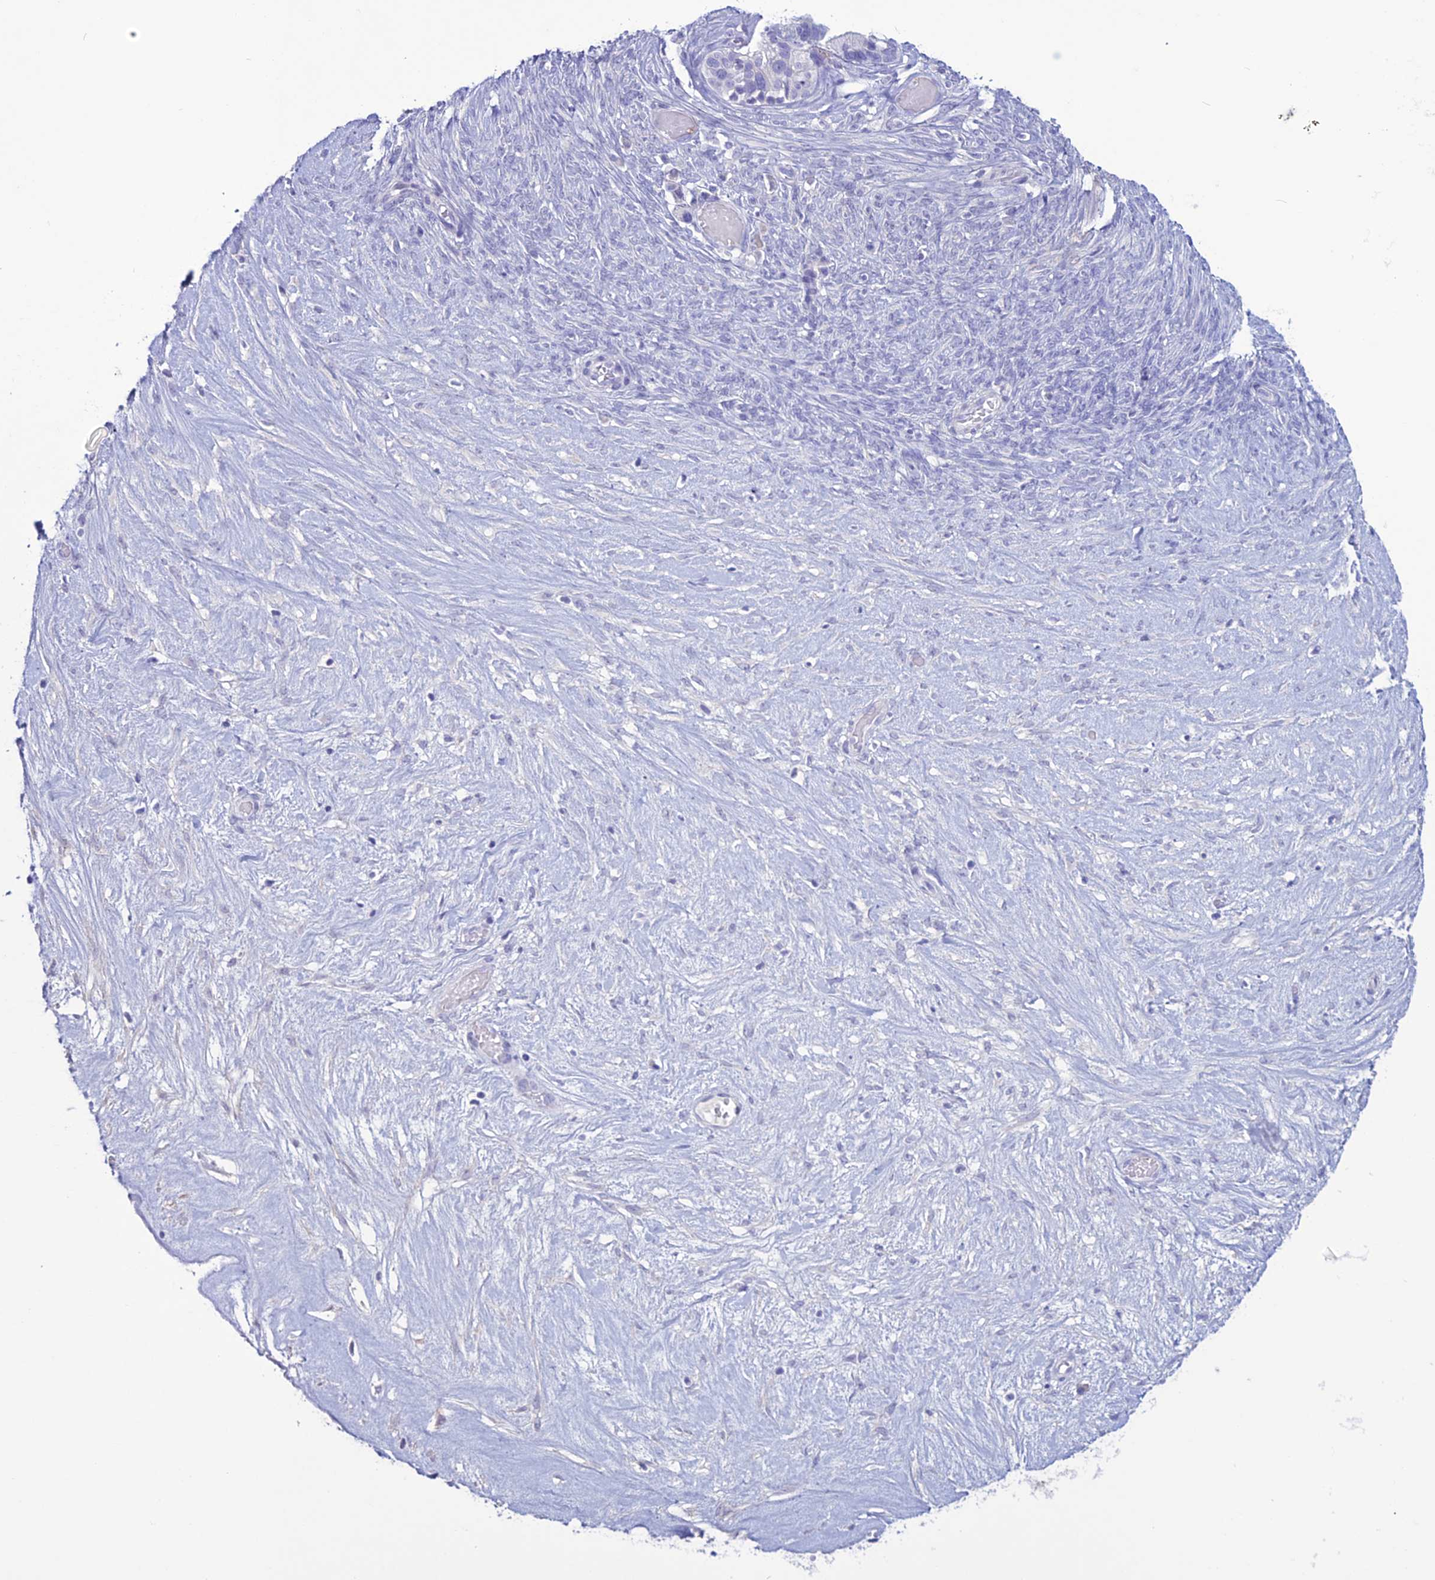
{"staining": {"intensity": "negative", "quantity": "none", "location": "none"}, "tissue": "ovarian cancer", "cell_type": "Tumor cells", "image_type": "cancer", "snomed": [{"axis": "morphology", "description": "Cystadenocarcinoma, serous, NOS"}, {"axis": "topography", "description": "Ovary"}], "caption": "Immunohistochemistry (IHC) micrograph of neoplastic tissue: human ovarian cancer stained with DAB reveals no significant protein expression in tumor cells. (Stains: DAB immunohistochemistry (IHC) with hematoxylin counter stain, Microscopy: brightfield microscopy at high magnification).", "gene": "CLEC2L", "patient": {"sex": "female", "age": 56}}